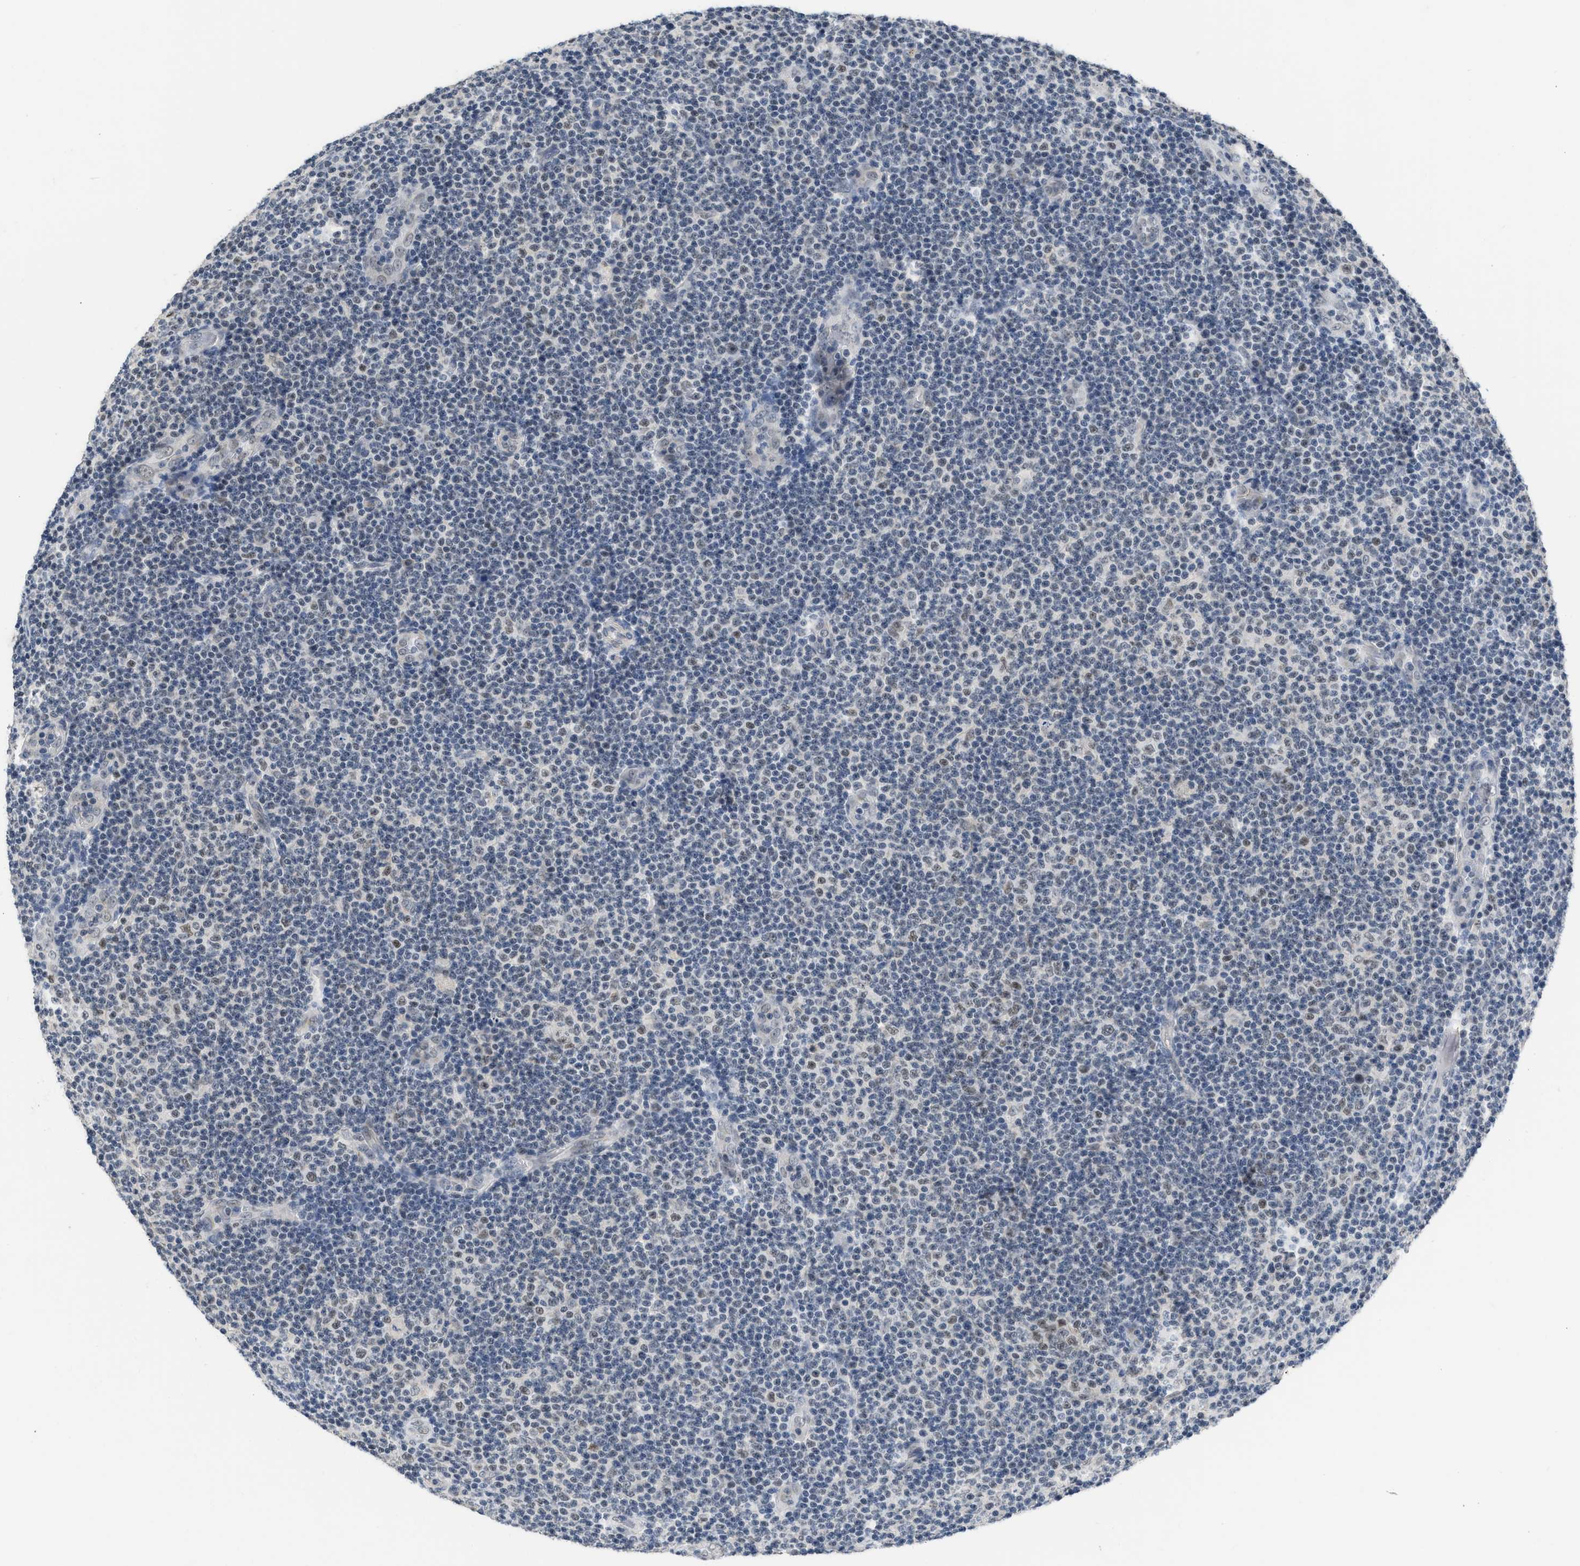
{"staining": {"intensity": "moderate", "quantity": "<25%", "location": "nuclear"}, "tissue": "lymphoma", "cell_type": "Tumor cells", "image_type": "cancer", "snomed": [{"axis": "morphology", "description": "Malignant lymphoma, non-Hodgkin's type, Low grade"}, {"axis": "topography", "description": "Lymph node"}], "caption": "This is a micrograph of immunohistochemistry (IHC) staining of malignant lymphoma, non-Hodgkin's type (low-grade), which shows moderate expression in the nuclear of tumor cells.", "gene": "TERF2IP", "patient": {"sex": "male", "age": 83}}